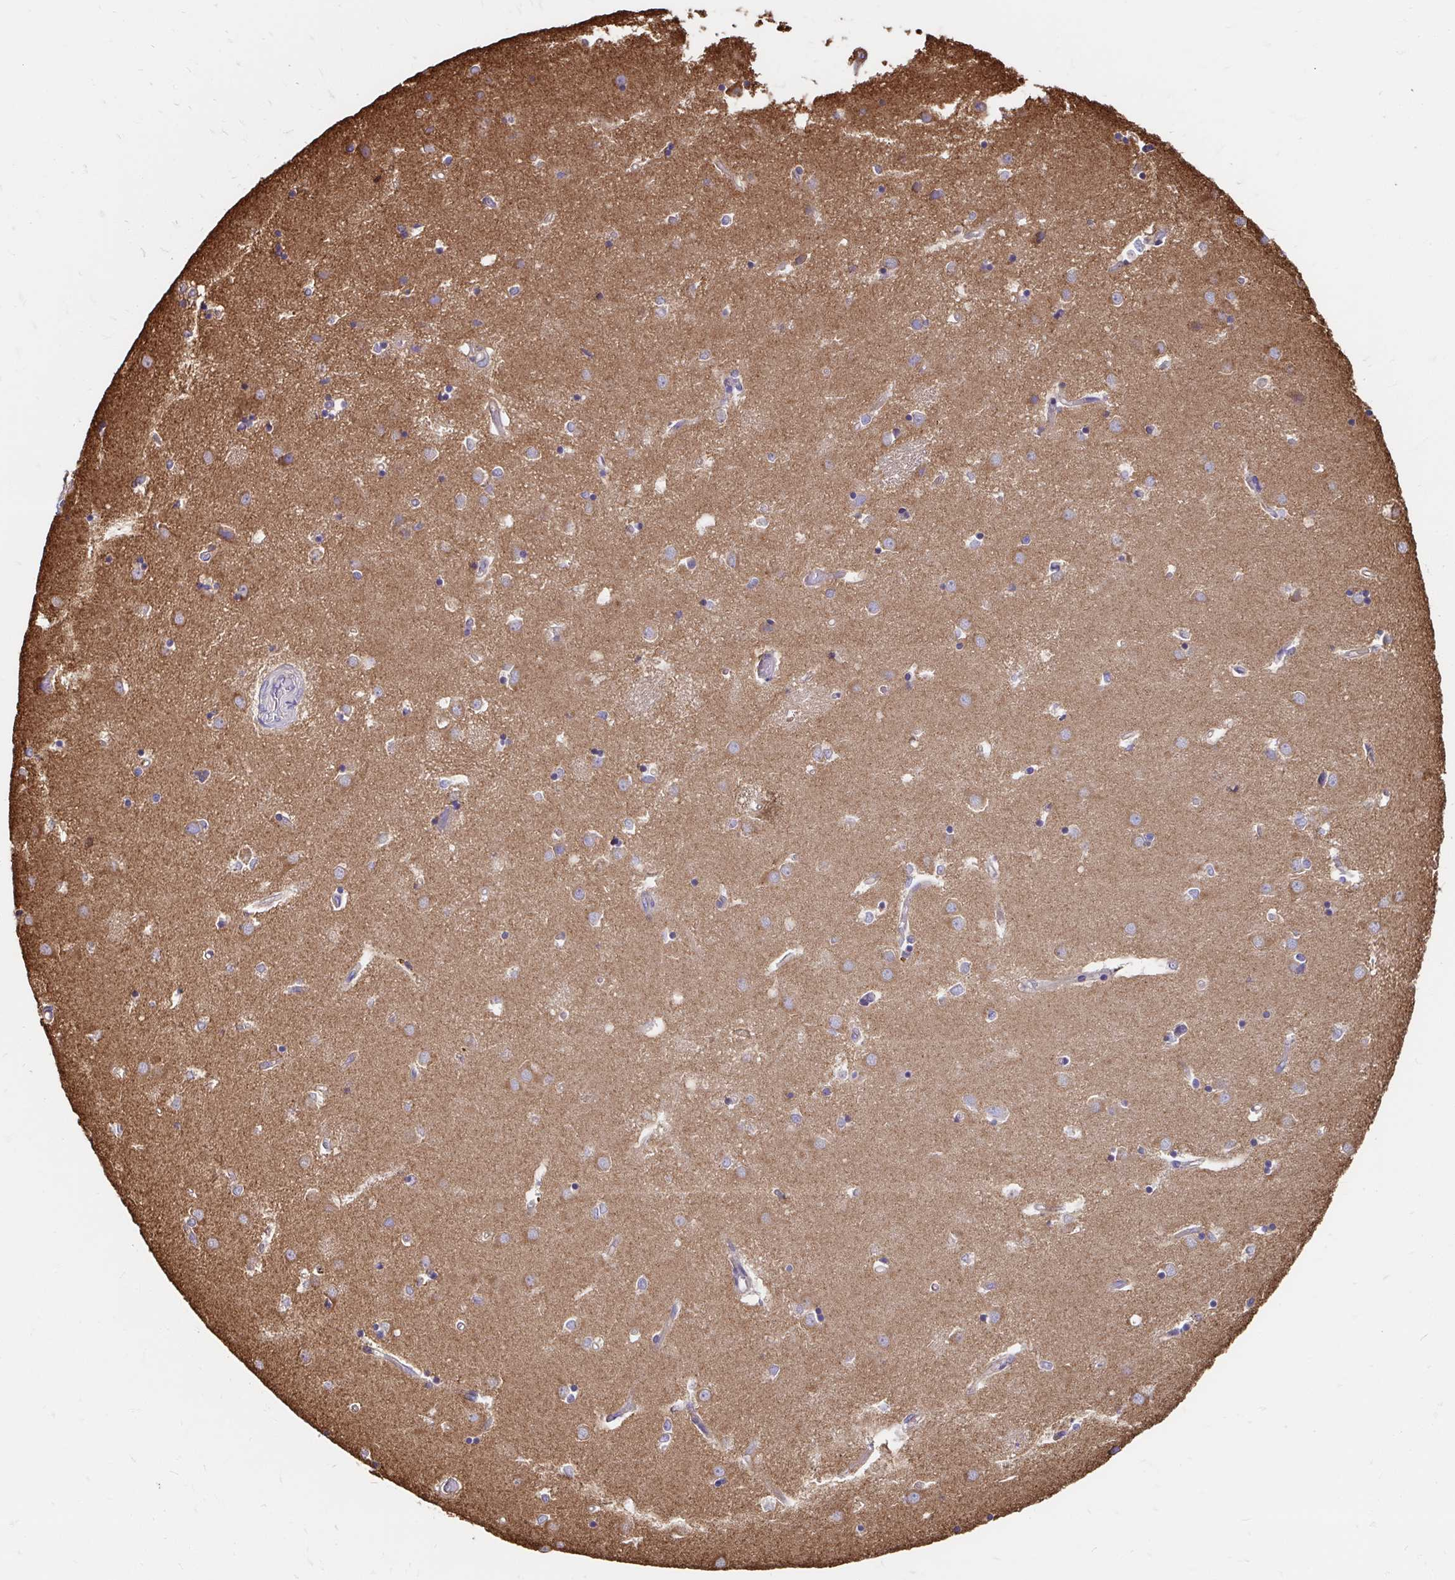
{"staining": {"intensity": "negative", "quantity": "none", "location": "none"}, "tissue": "caudate", "cell_type": "Glial cells", "image_type": "normal", "snomed": [{"axis": "morphology", "description": "Normal tissue, NOS"}, {"axis": "topography", "description": "Lateral ventricle wall"}], "caption": "Image shows no significant protein expression in glial cells of unremarkable caudate.", "gene": "CLTC", "patient": {"sex": "male", "age": 54}}